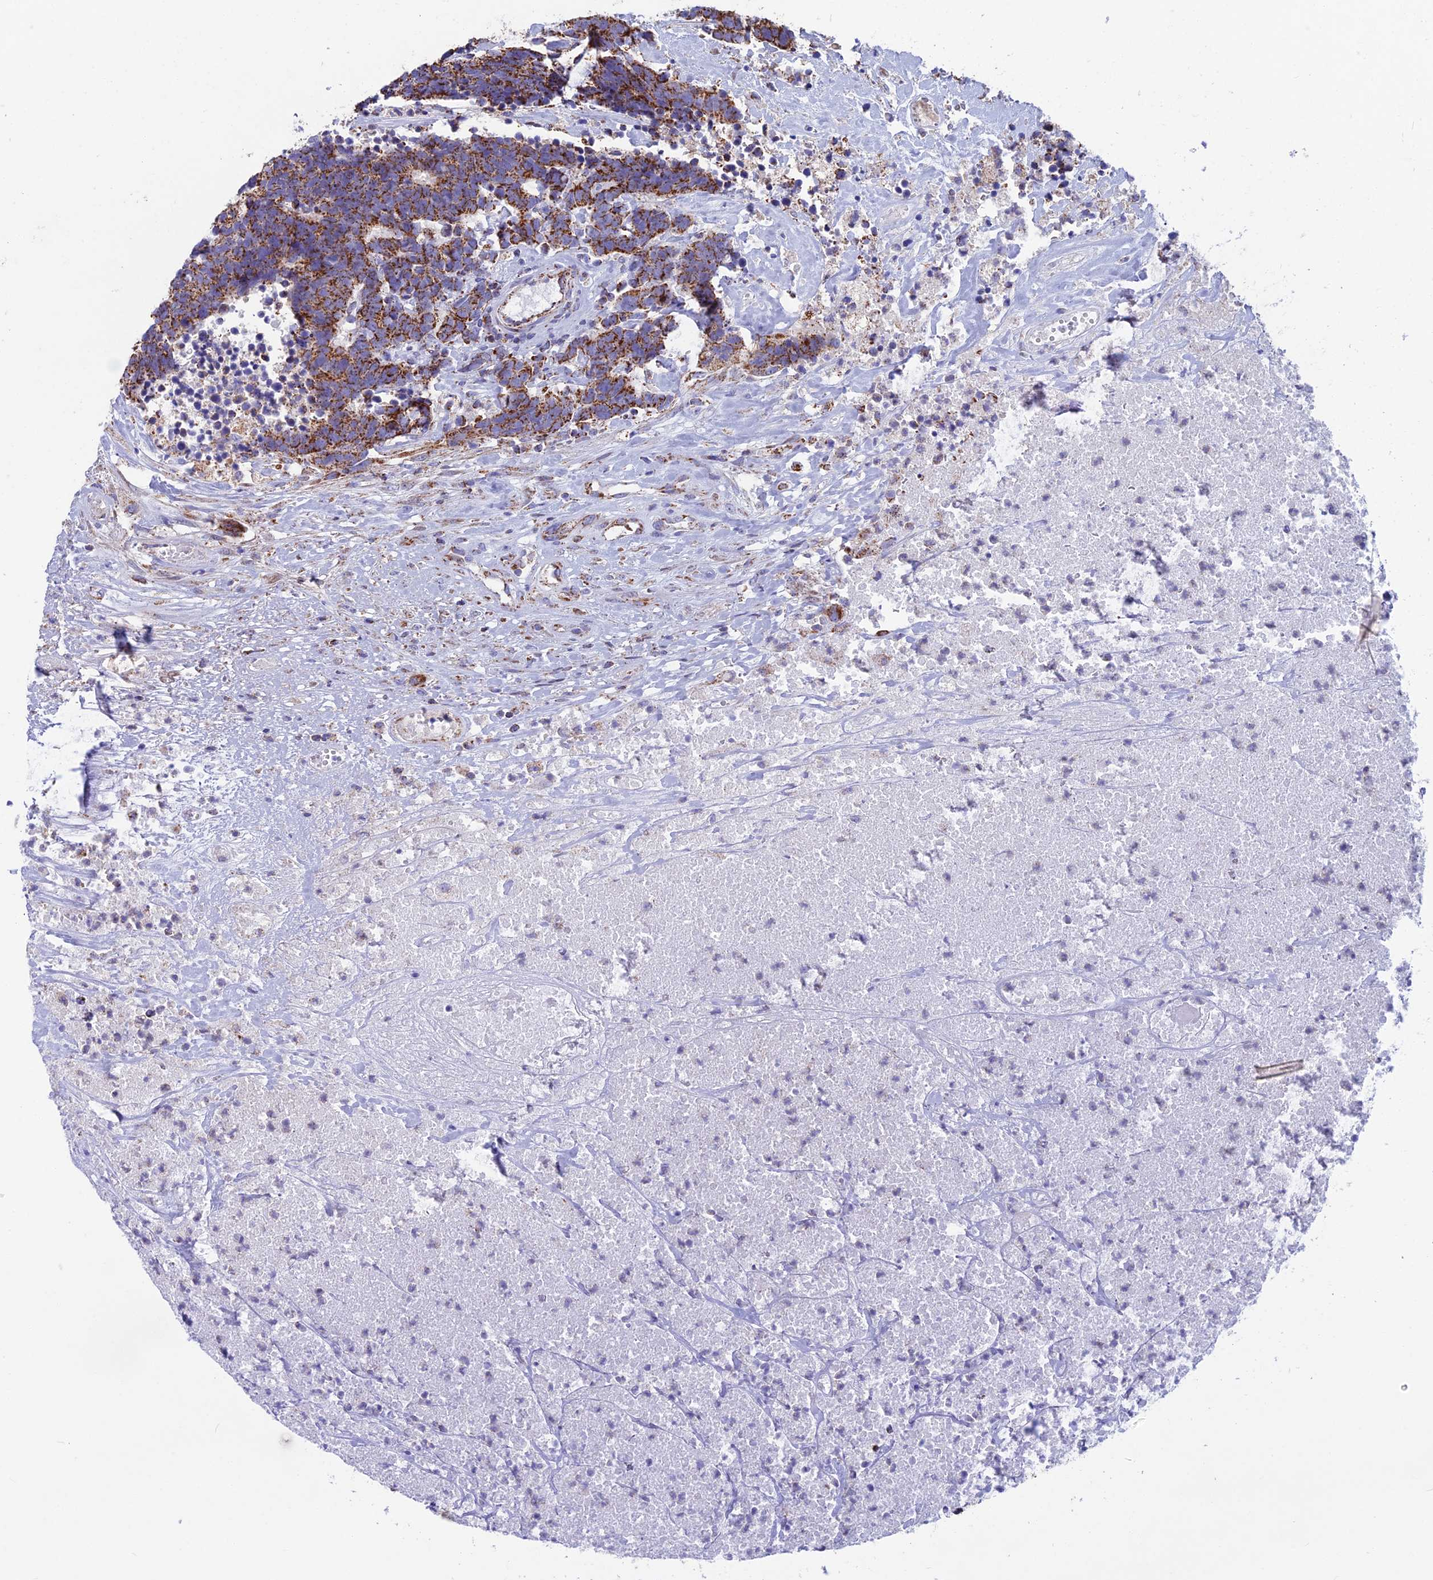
{"staining": {"intensity": "strong", "quantity": ">75%", "location": "cytoplasmic/membranous"}, "tissue": "carcinoid", "cell_type": "Tumor cells", "image_type": "cancer", "snomed": [{"axis": "morphology", "description": "Carcinoma, NOS"}, {"axis": "morphology", "description": "Carcinoid, malignant, NOS"}, {"axis": "topography", "description": "Urinary bladder"}], "caption": "Immunohistochemical staining of carcinoma reveals high levels of strong cytoplasmic/membranous protein positivity in approximately >75% of tumor cells. The protein of interest is stained brown, and the nuclei are stained in blue (DAB IHC with brightfield microscopy, high magnification).", "gene": "CS", "patient": {"sex": "male", "age": 57}}